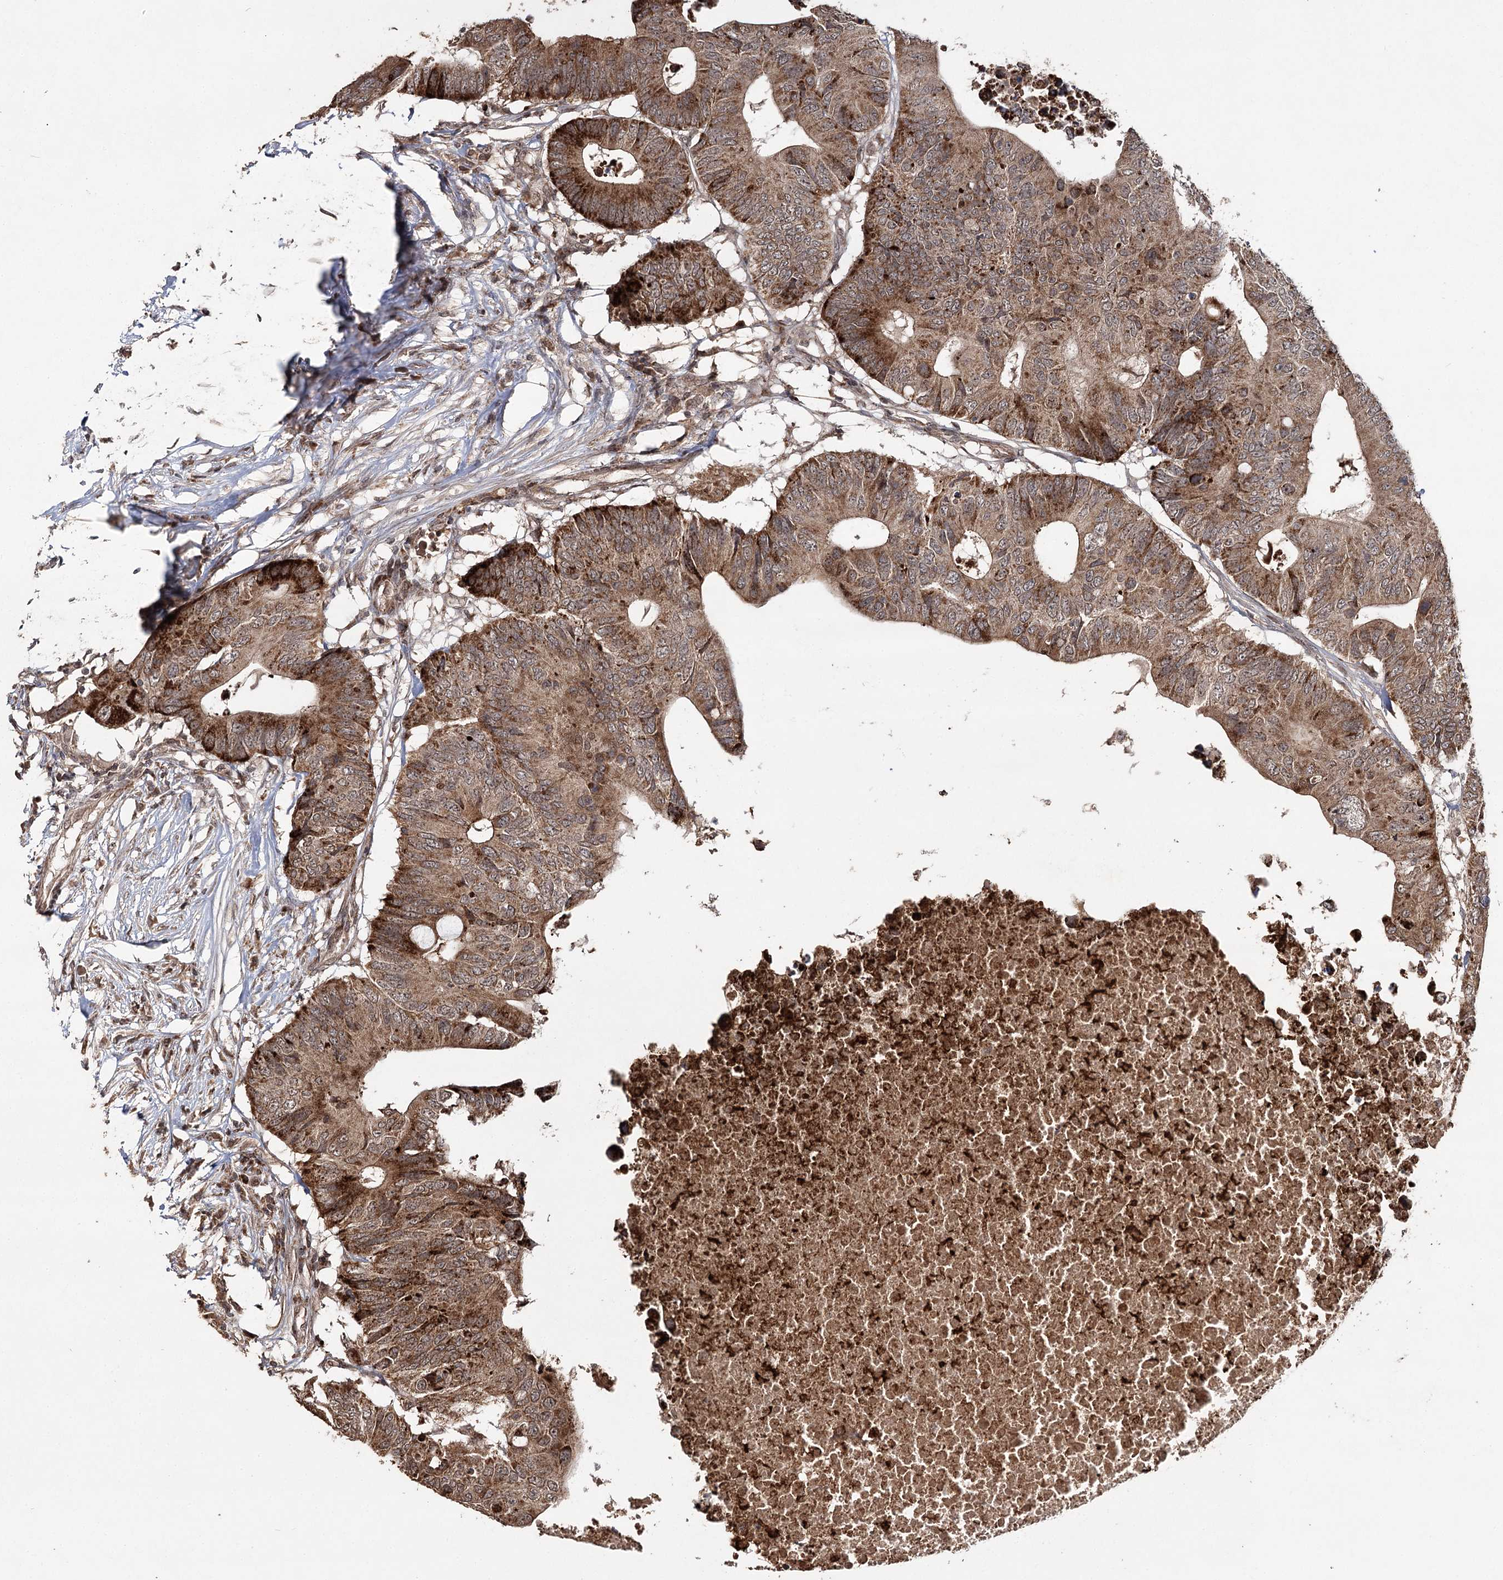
{"staining": {"intensity": "moderate", "quantity": ">75%", "location": "cytoplasmic/membranous"}, "tissue": "colorectal cancer", "cell_type": "Tumor cells", "image_type": "cancer", "snomed": [{"axis": "morphology", "description": "Adenocarcinoma, NOS"}, {"axis": "topography", "description": "Colon"}], "caption": "A brown stain highlights moderate cytoplasmic/membranous expression of a protein in colorectal adenocarcinoma tumor cells.", "gene": "ZNRF3", "patient": {"sex": "male", "age": 71}}